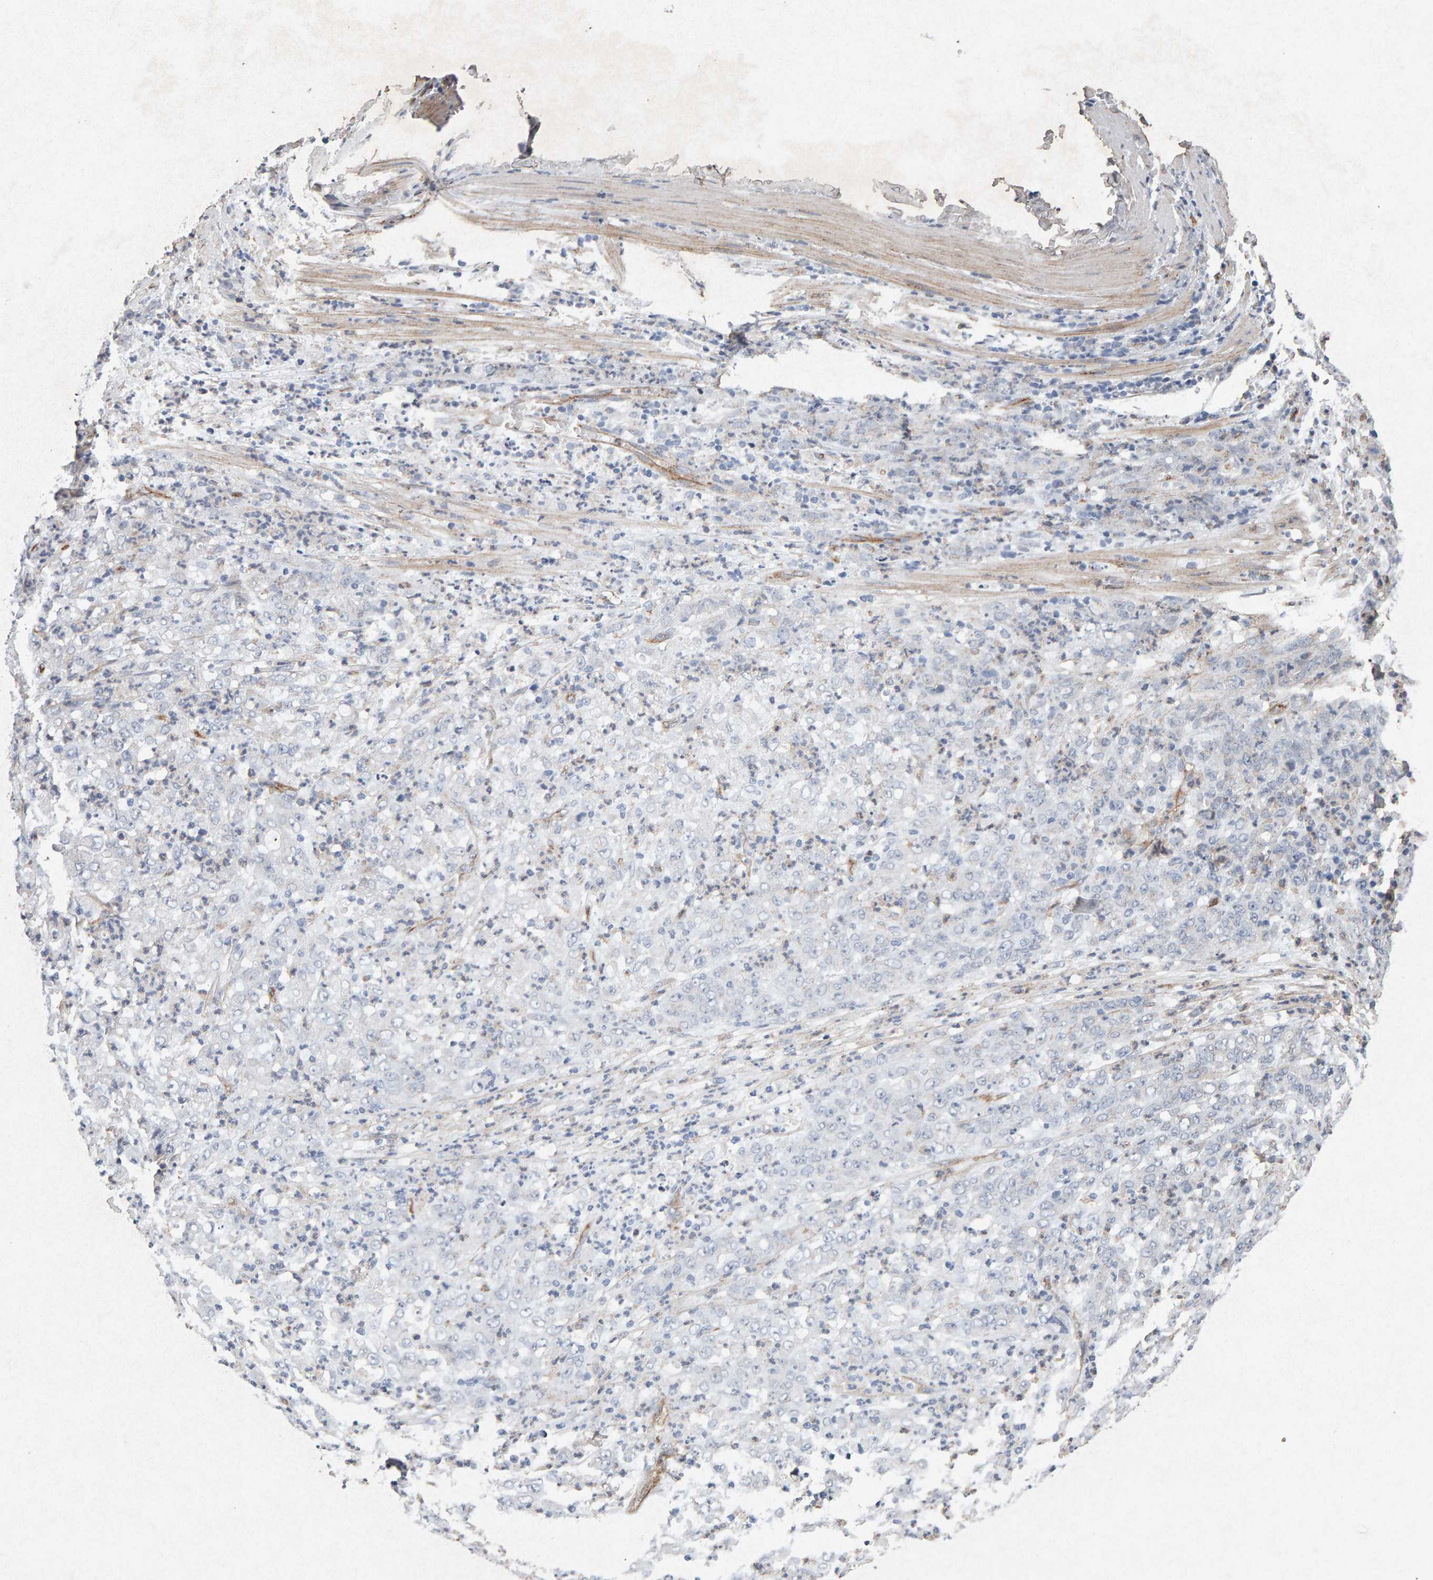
{"staining": {"intensity": "negative", "quantity": "none", "location": "none"}, "tissue": "stomach cancer", "cell_type": "Tumor cells", "image_type": "cancer", "snomed": [{"axis": "morphology", "description": "Adenocarcinoma, NOS"}, {"axis": "topography", "description": "Stomach, lower"}], "caption": "Human stomach adenocarcinoma stained for a protein using immunohistochemistry shows no expression in tumor cells.", "gene": "PTPRM", "patient": {"sex": "female", "age": 71}}